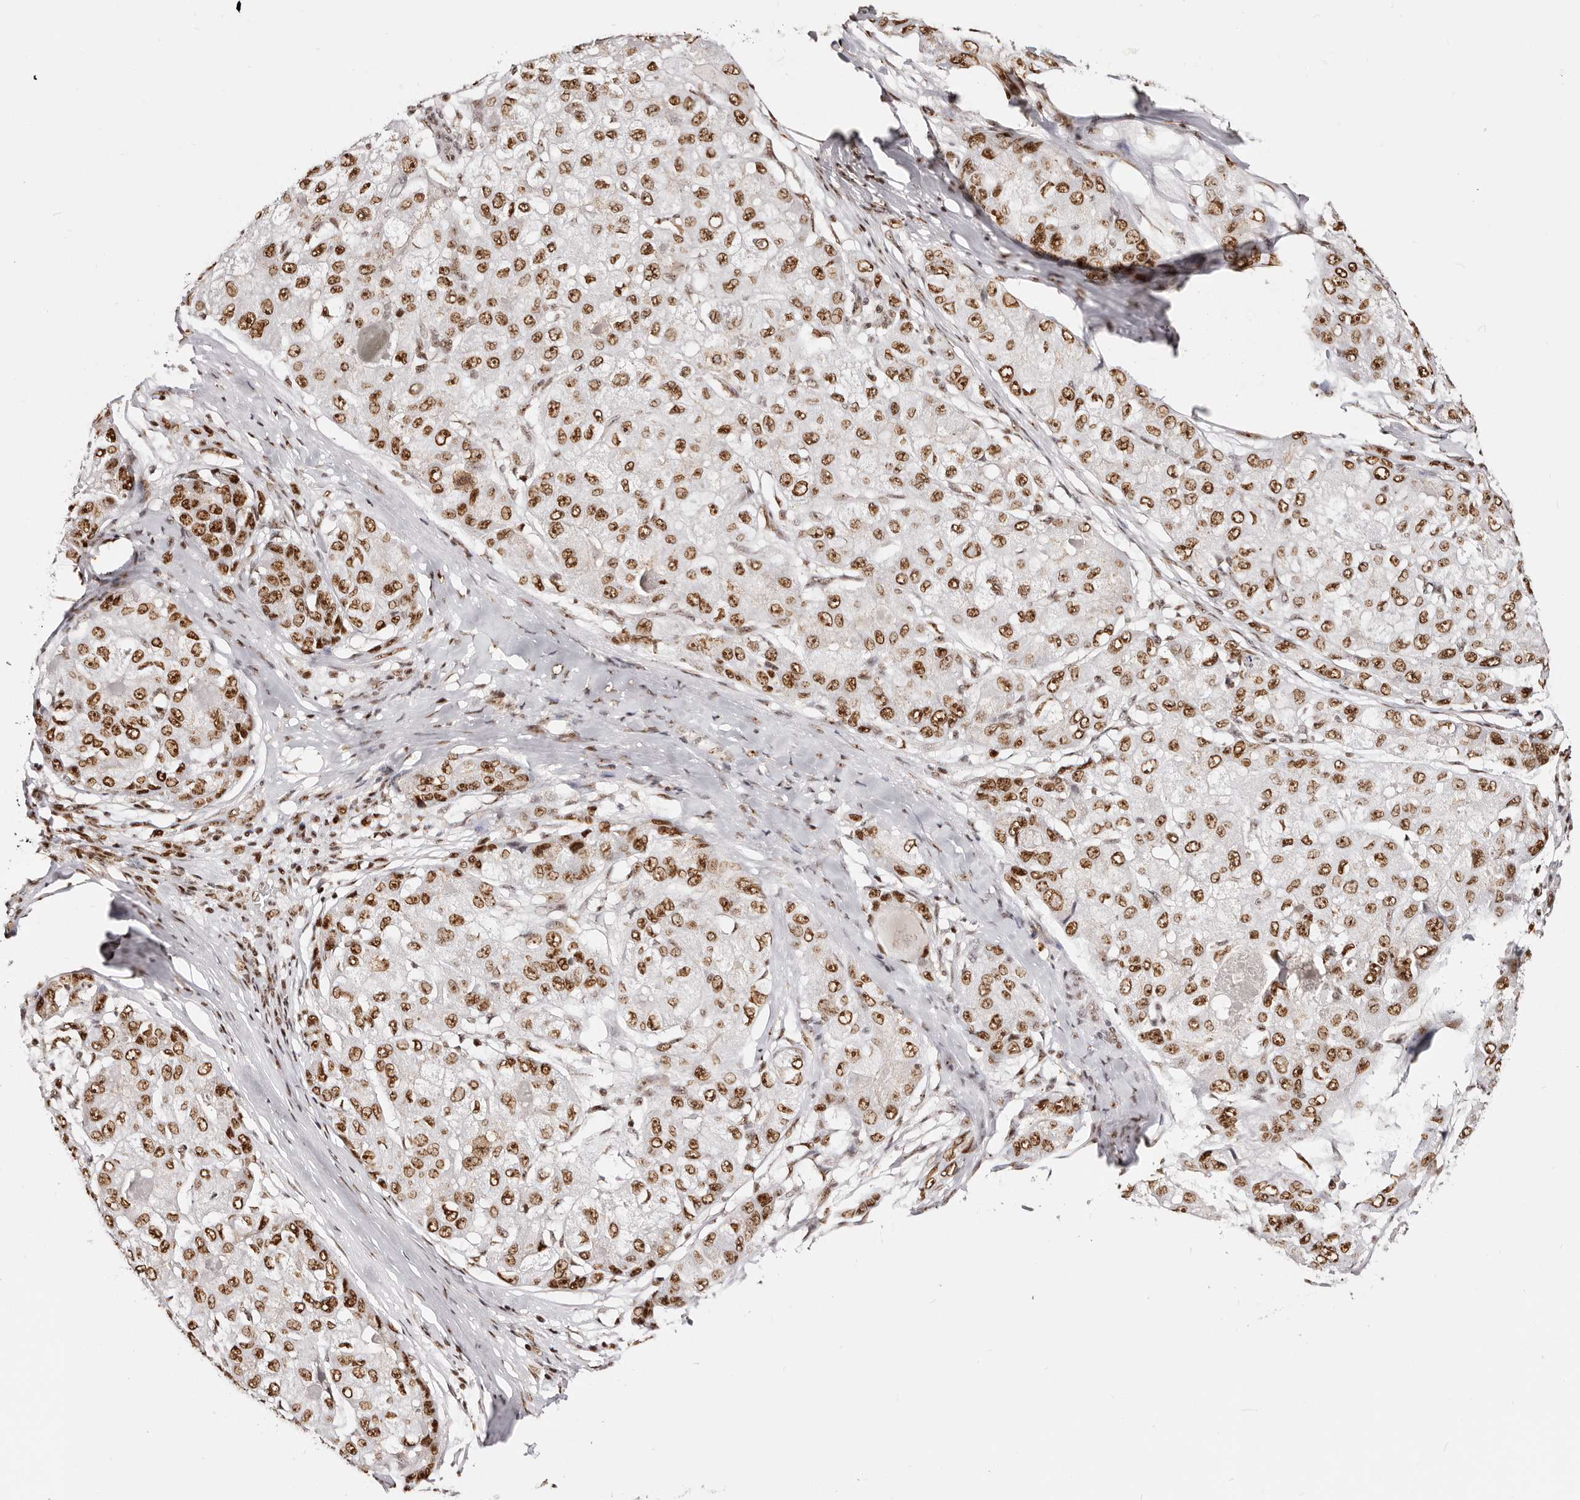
{"staining": {"intensity": "strong", "quantity": ">75%", "location": "nuclear"}, "tissue": "liver cancer", "cell_type": "Tumor cells", "image_type": "cancer", "snomed": [{"axis": "morphology", "description": "Carcinoma, Hepatocellular, NOS"}, {"axis": "topography", "description": "Liver"}], "caption": "Hepatocellular carcinoma (liver) tissue shows strong nuclear staining in approximately >75% of tumor cells", "gene": "IQGAP3", "patient": {"sex": "male", "age": 80}}